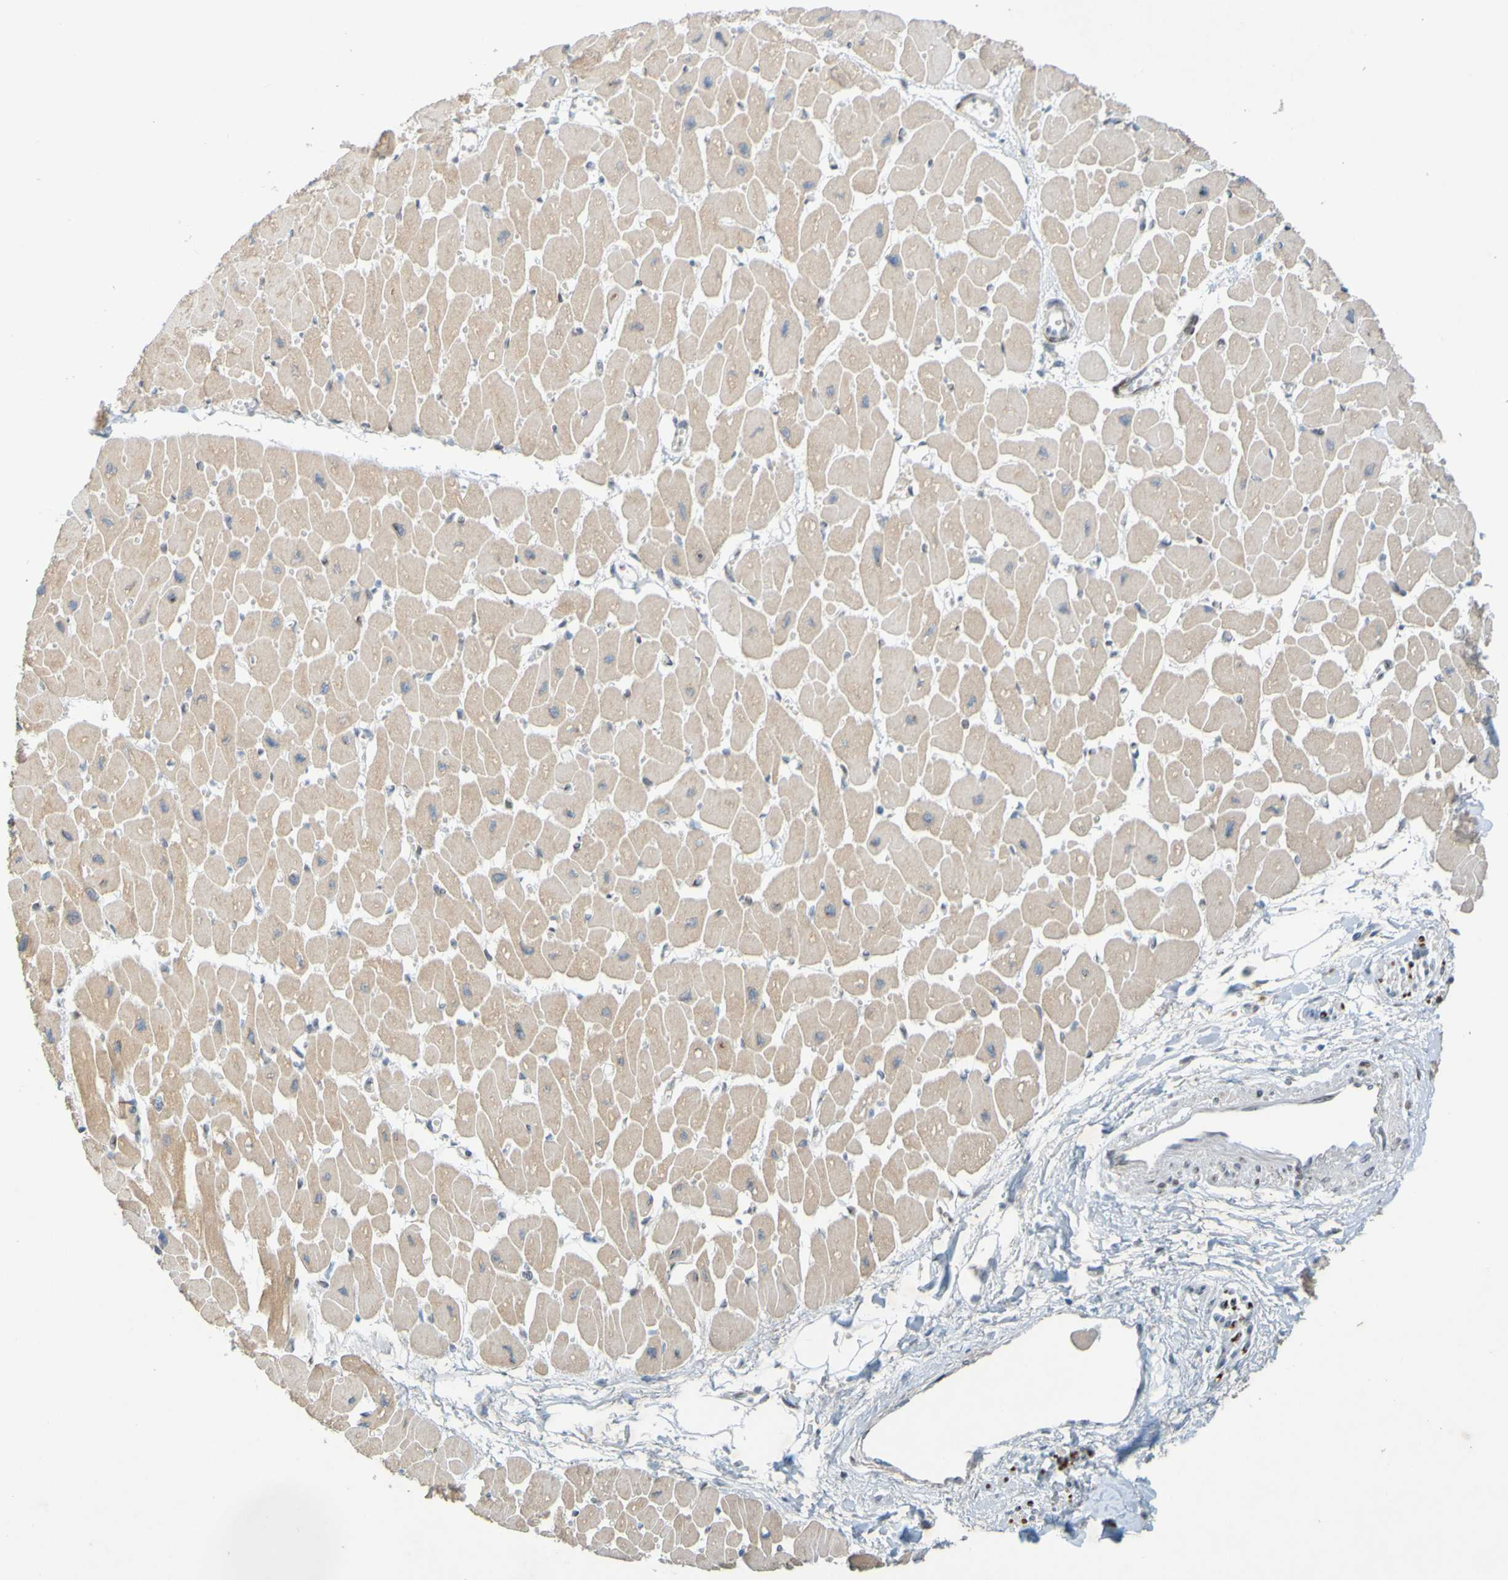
{"staining": {"intensity": "weak", "quantity": ">75%", "location": "cytoplasmic/membranous"}, "tissue": "heart muscle", "cell_type": "Cardiomyocytes", "image_type": "normal", "snomed": [{"axis": "morphology", "description": "Normal tissue, NOS"}, {"axis": "topography", "description": "Heart"}], "caption": "Immunohistochemistry (IHC) staining of unremarkable heart muscle, which demonstrates low levels of weak cytoplasmic/membranous positivity in about >75% of cardiomyocytes indicating weak cytoplasmic/membranous protein positivity. The staining was performed using DAB (3,3'-diaminobenzidine) (brown) for protein detection and nuclei were counterstained in hematoxylin (blue).", "gene": "MAG", "patient": {"sex": "female", "age": 54}}